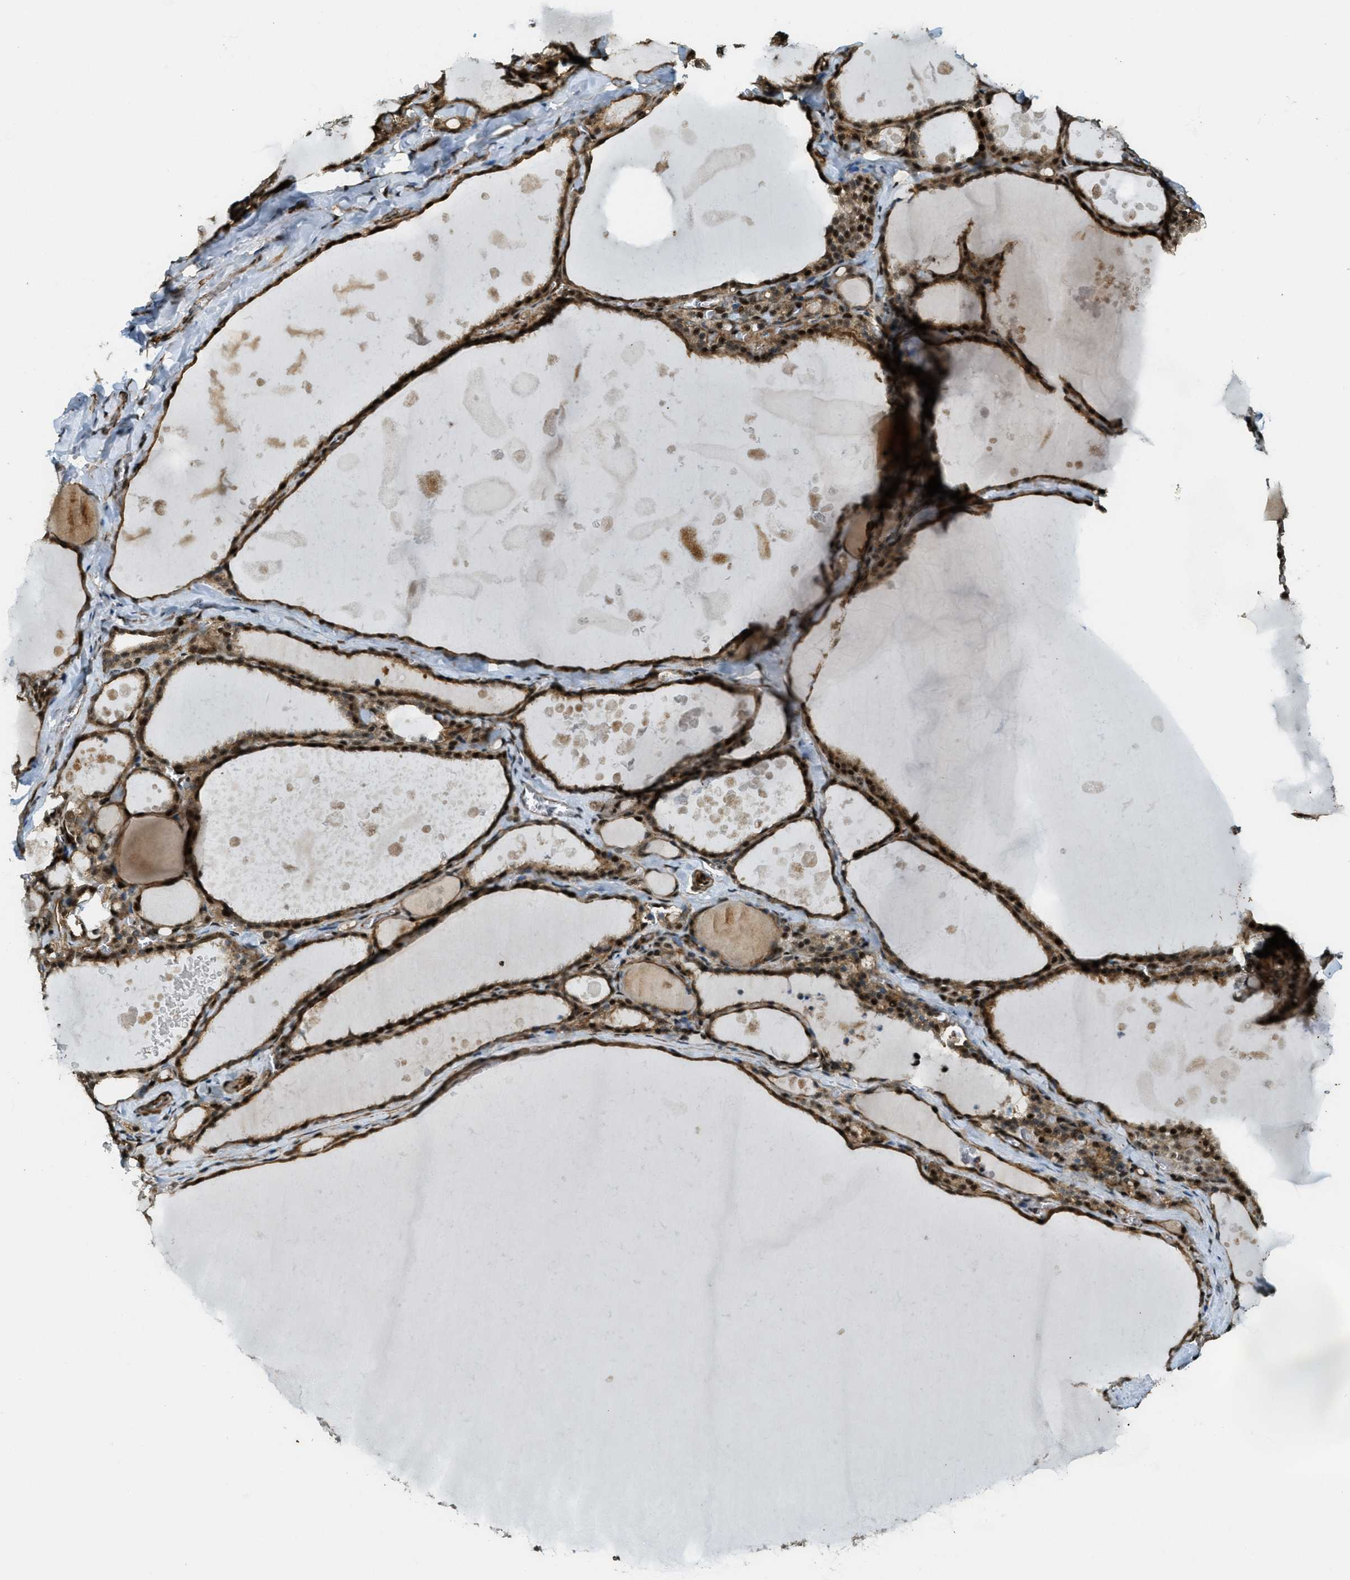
{"staining": {"intensity": "strong", "quantity": ">75%", "location": "cytoplasmic/membranous,nuclear"}, "tissue": "thyroid gland", "cell_type": "Glandular cells", "image_type": "normal", "snomed": [{"axis": "morphology", "description": "Normal tissue, NOS"}, {"axis": "topography", "description": "Thyroid gland"}], "caption": "This histopathology image reveals immunohistochemistry staining of benign thyroid gland, with high strong cytoplasmic/membranous,nuclear positivity in approximately >75% of glandular cells.", "gene": "CFAP36", "patient": {"sex": "male", "age": 56}}